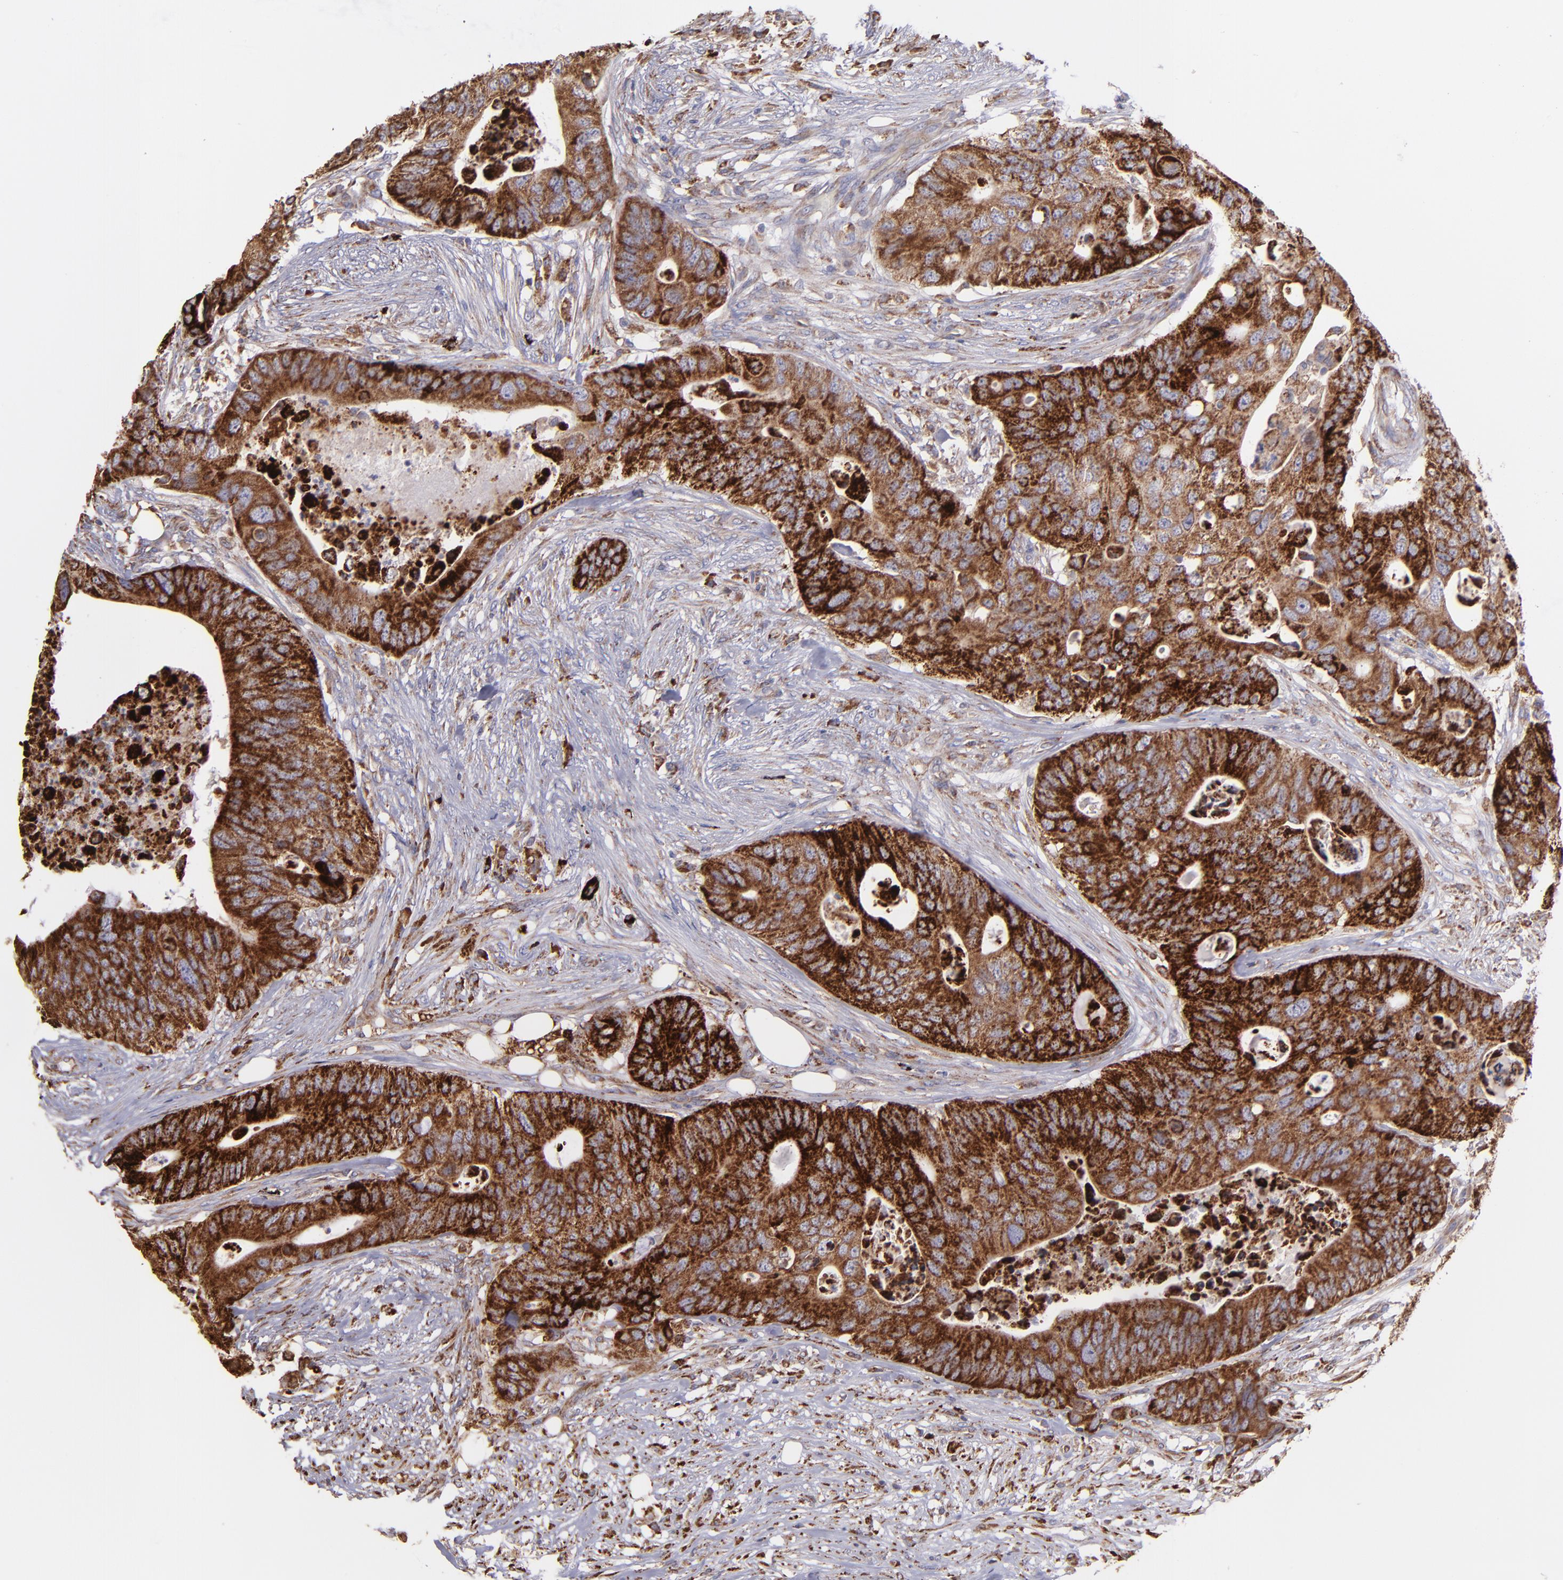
{"staining": {"intensity": "moderate", "quantity": ">75%", "location": "cytoplasmic/membranous"}, "tissue": "colorectal cancer", "cell_type": "Tumor cells", "image_type": "cancer", "snomed": [{"axis": "morphology", "description": "Adenocarcinoma, NOS"}, {"axis": "topography", "description": "Colon"}], "caption": "Immunohistochemistry photomicrograph of neoplastic tissue: colorectal adenocarcinoma stained using IHC shows medium levels of moderate protein expression localized specifically in the cytoplasmic/membranous of tumor cells, appearing as a cytoplasmic/membranous brown color.", "gene": "MAOB", "patient": {"sex": "male", "age": 71}}